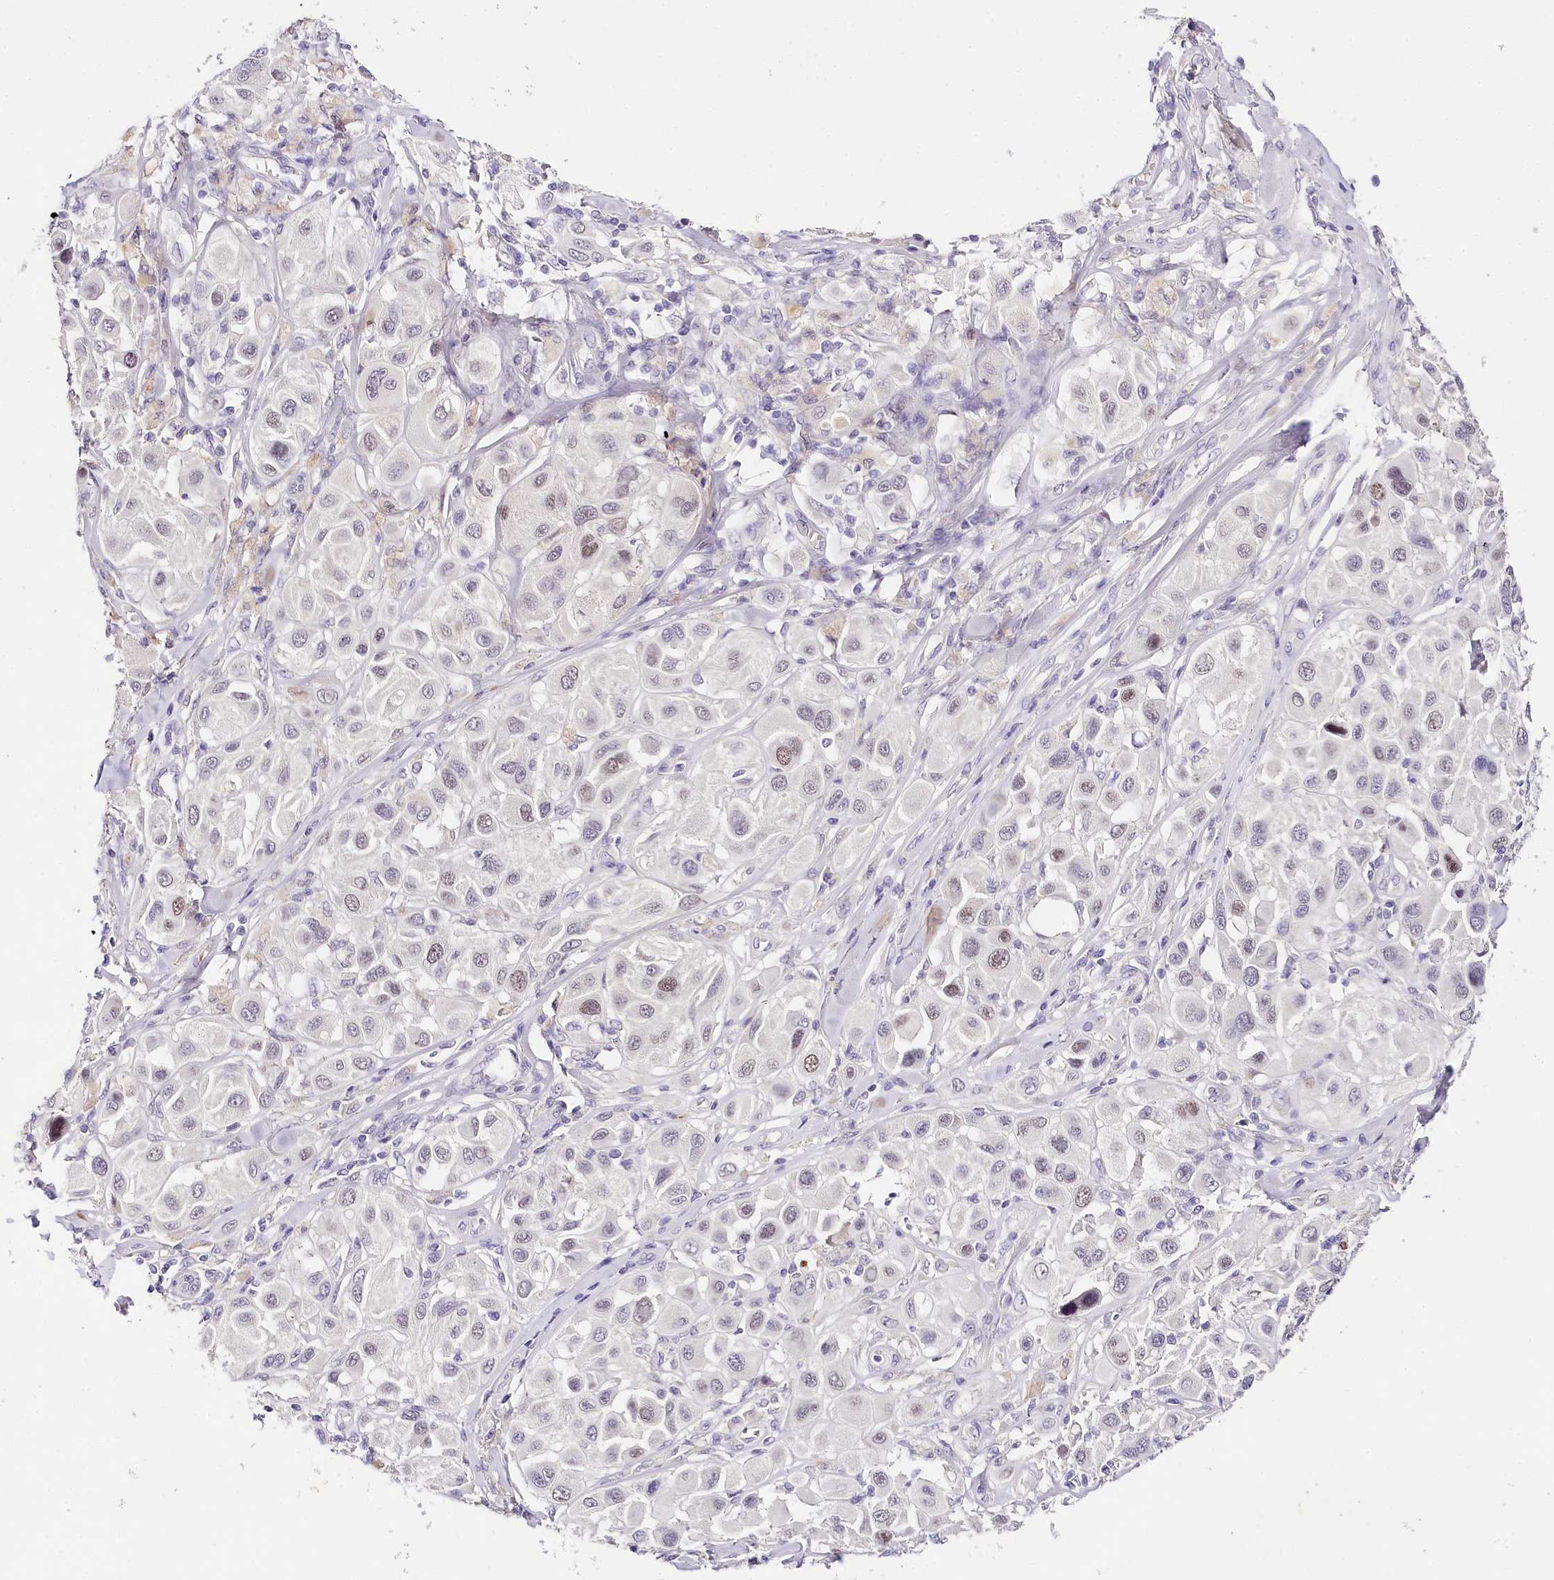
{"staining": {"intensity": "weak", "quantity": "25%-75%", "location": "nuclear"}, "tissue": "melanoma", "cell_type": "Tumor cells", "image_type": "cancer", "snomed": [{"axis": "morphology", "description": "Malignant melanoma, Metastatic site"}, {"axis": "topography", "description": "Skin"}], "caption": "Immunohistochemistry of melanoma demonstrates low levels of weak nuclear positivity in about 25%-75% of tumor cells.", "gene": "TP53", "patient": {"sex": "male", "age": 41}}